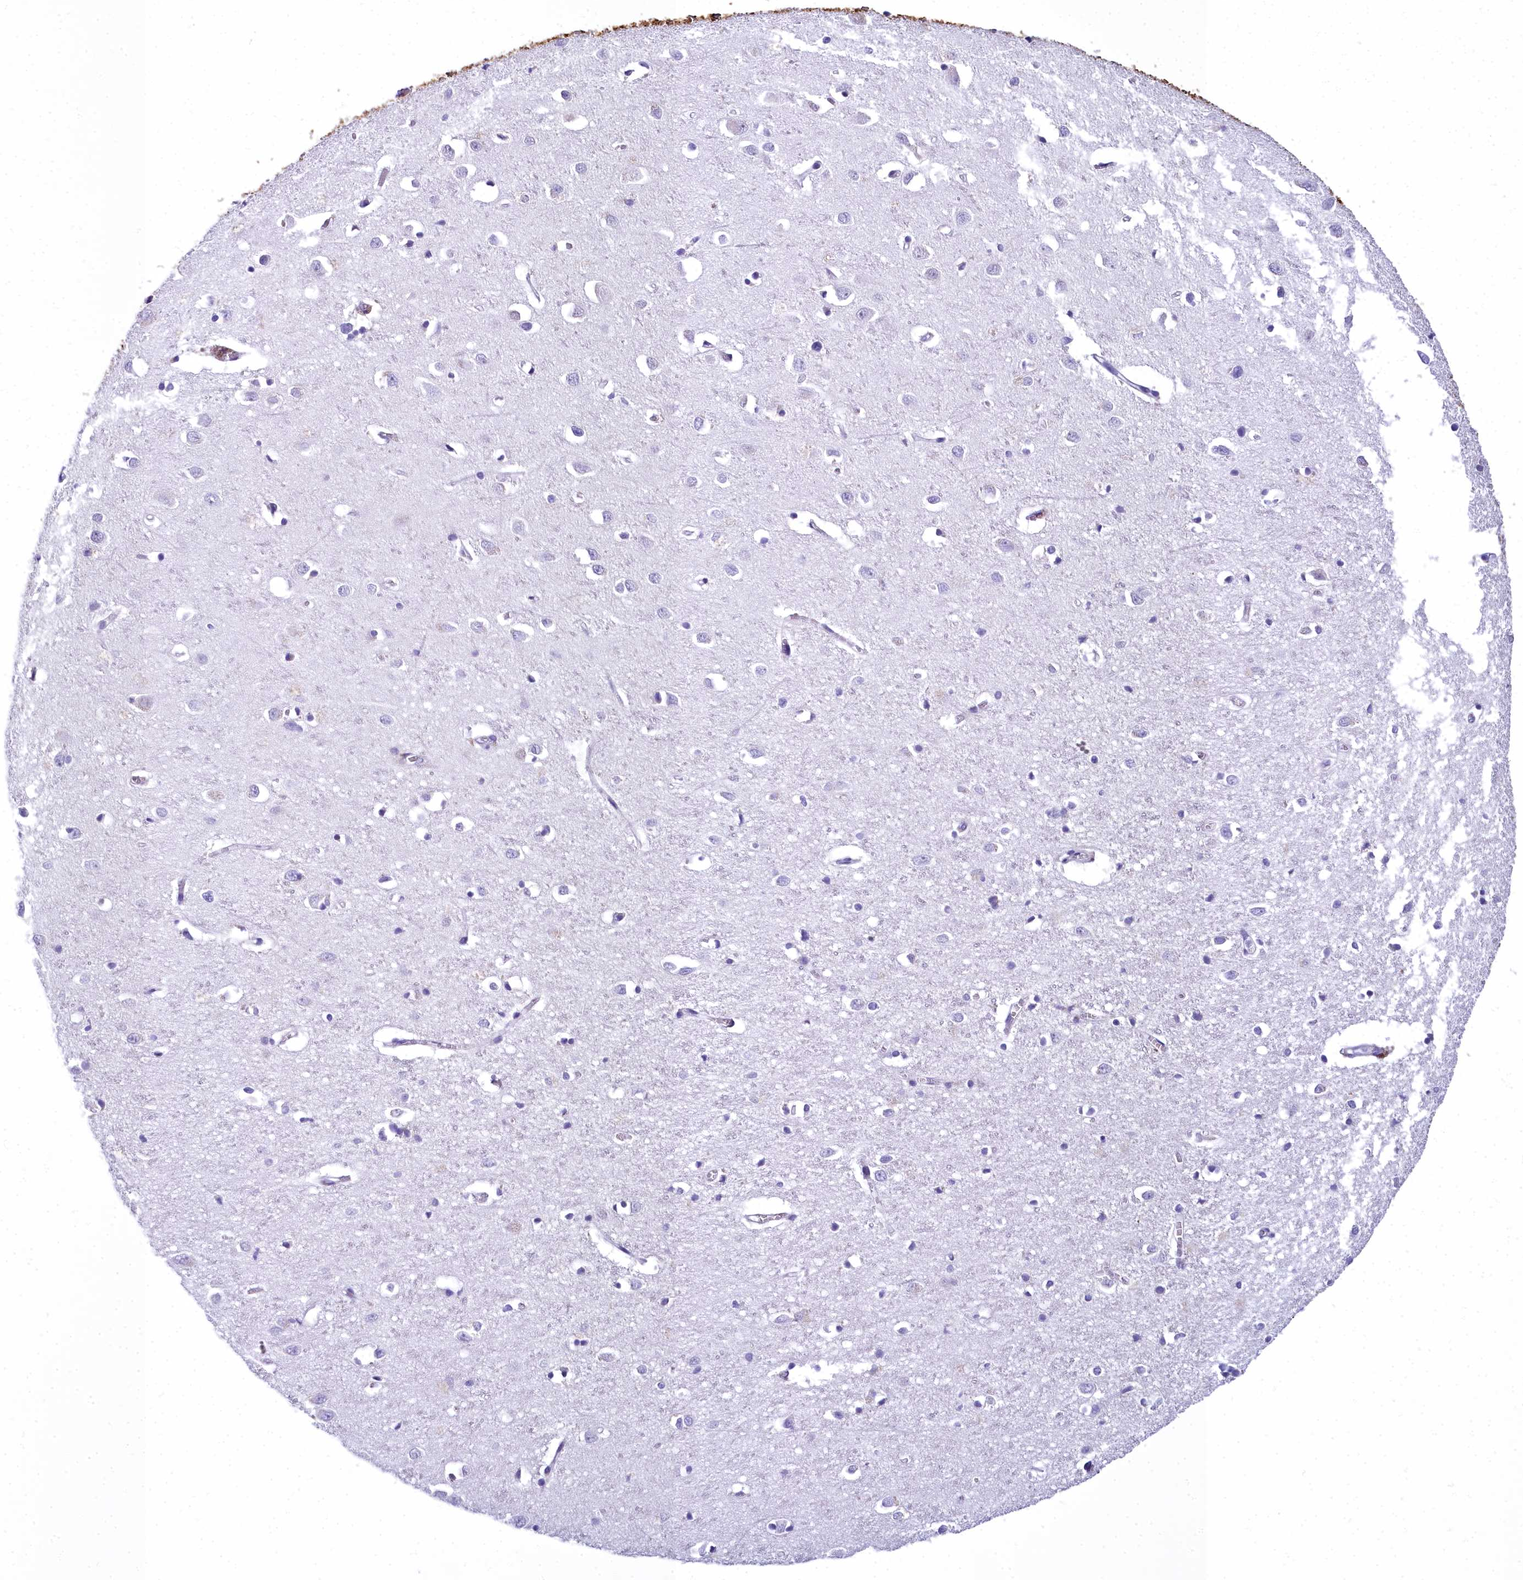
{"staining": {"intensity": "weak", "quantity": "<25%", "location": "cytoplasmic/membranous"}, "tissue": "cerebral cortex", "cell_type": "Endothelial cells", "image_type": "normal", "snomed": [{"axis": "morphology", "description": "Normal tissue, NOS"}, {"axis": "topography", "description": "Cerebral cortex"}], "caption": "The histopathology image exhibits no significant expression in endothelial cells of cerebral cortex.", "gene": "TIMM22", "patient": {"sex": "female", "age": 64}}